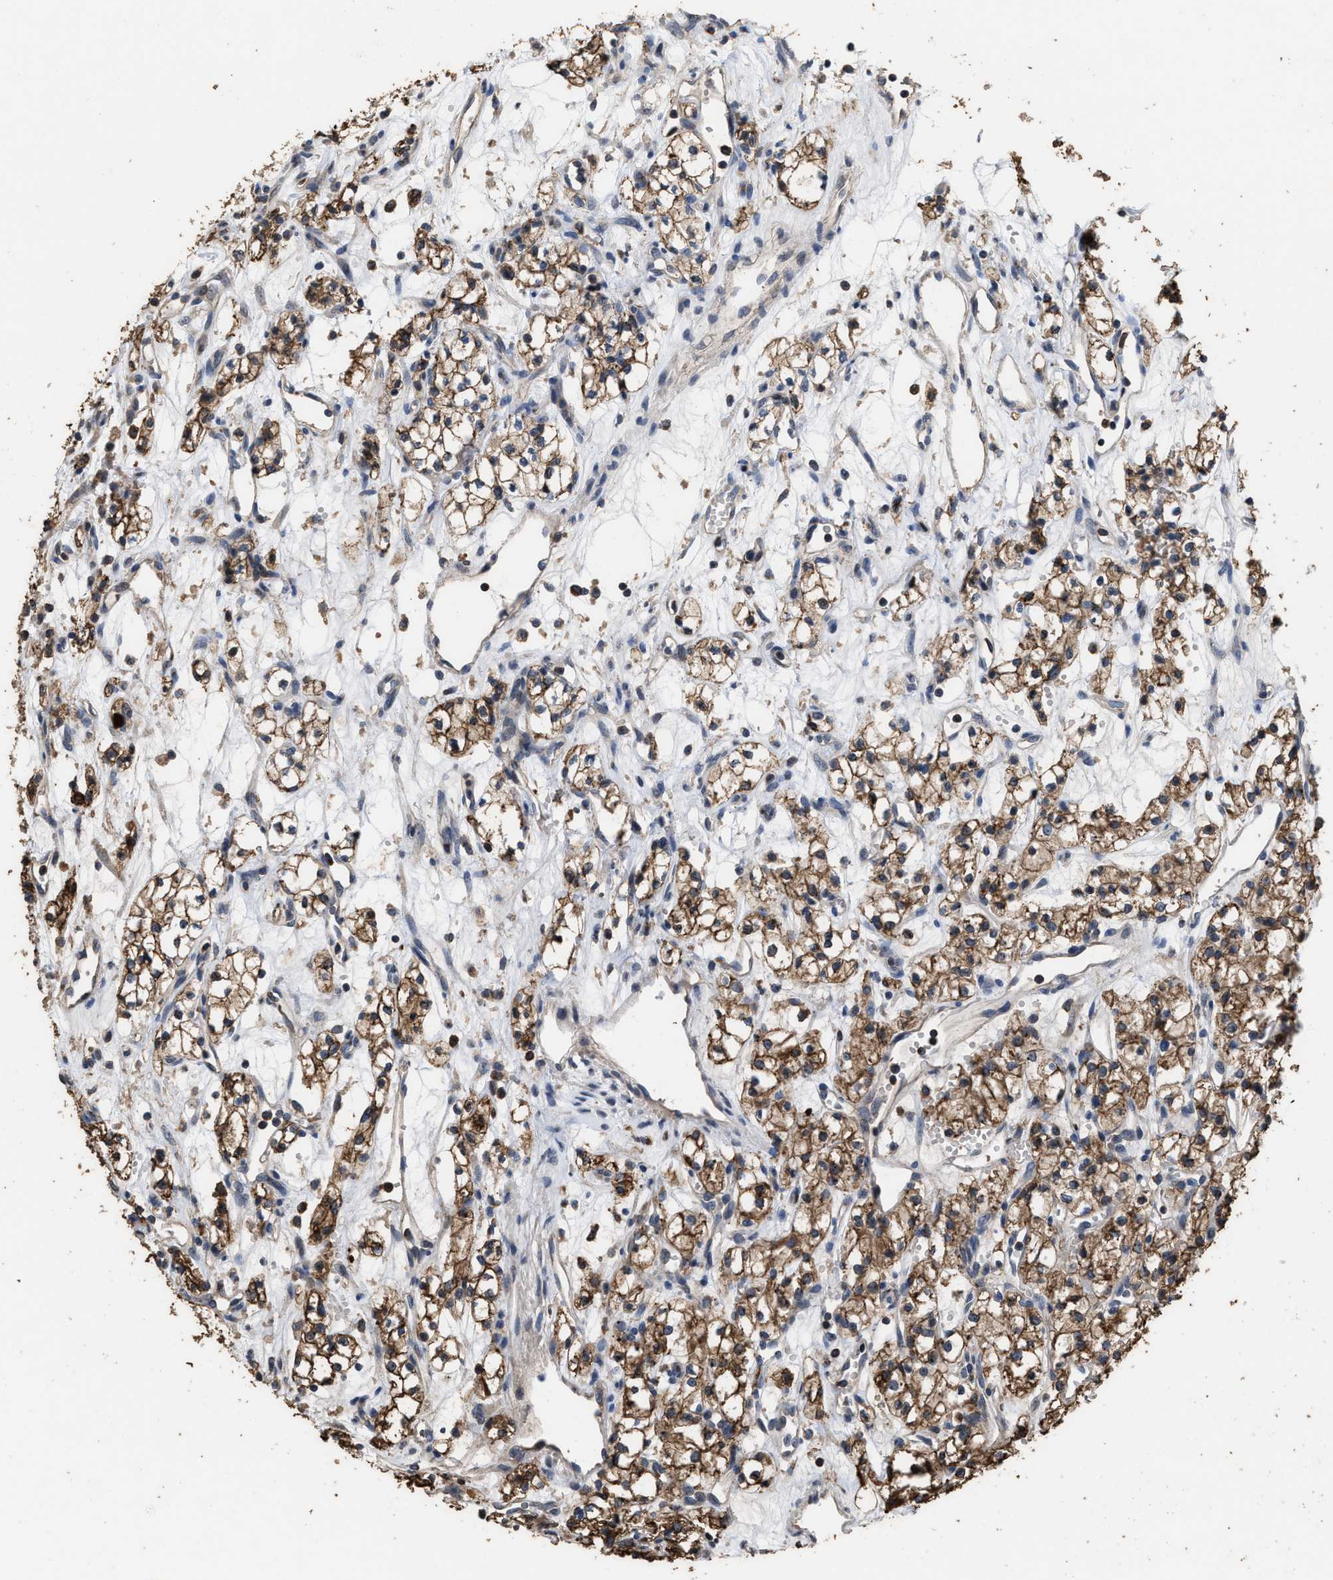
{"staining": {"intensity": "moderate", "quantity": ">75%", "location": "cytoplasmic/membranous"}, "tissue": "renal cancer", "cell_type": "Tumor cells", "image_type": "cancer", "snomed": [{"axis": "morphology", "description": "Adenocarcinoma, NOS"}, {"axis": "topography", "description": "Kidney"}], "caption": "A histopathology image of renal adenocarcinoma stained for a protein exhibits moderate cytoplasmic/membranous brown staining in tumor cells.", "gene": "TDRKH", "patient": {"sex": "male", "age": 59}}